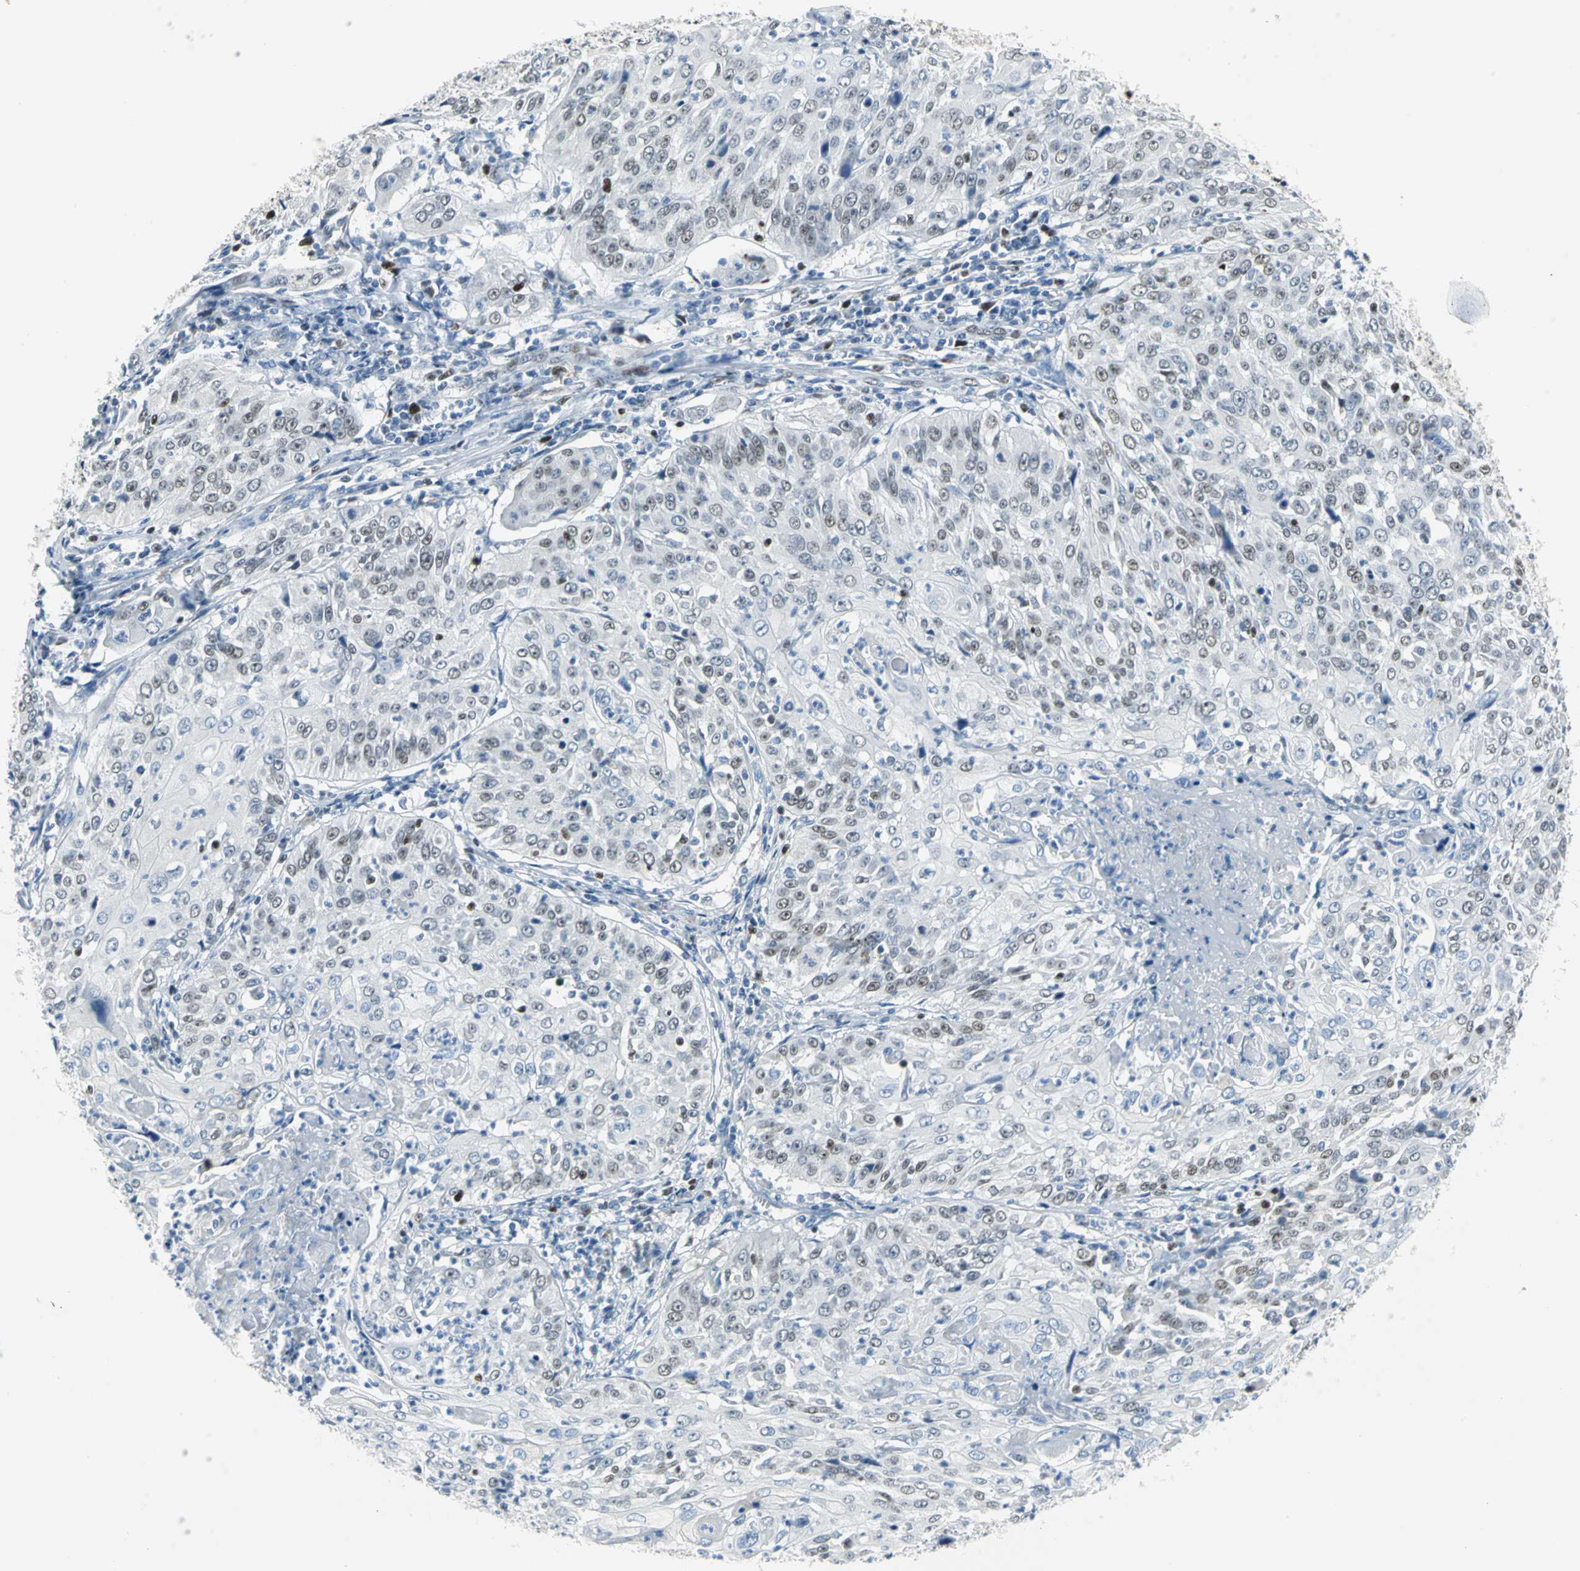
{"staining": {"intensity": "weak", "quantity": "25%-75%", "location": "nuclear"}, "tissue": "cervical cancer", "cell_type": "Tumor cells", "image_type": "cancer", "snomed": [{"axis": "morphology", "description": "Squamous cell carcinoma, NOS"}, {"axis": "topography", "description": "Cervix"}], "caption": "Weak nuclear positivity is identified in approximately 25%-75% of tumor cells in squamous cell carcinoma (cervical).", "gene": "MCM3", "patient": {"sex": "female", "age": 39}}